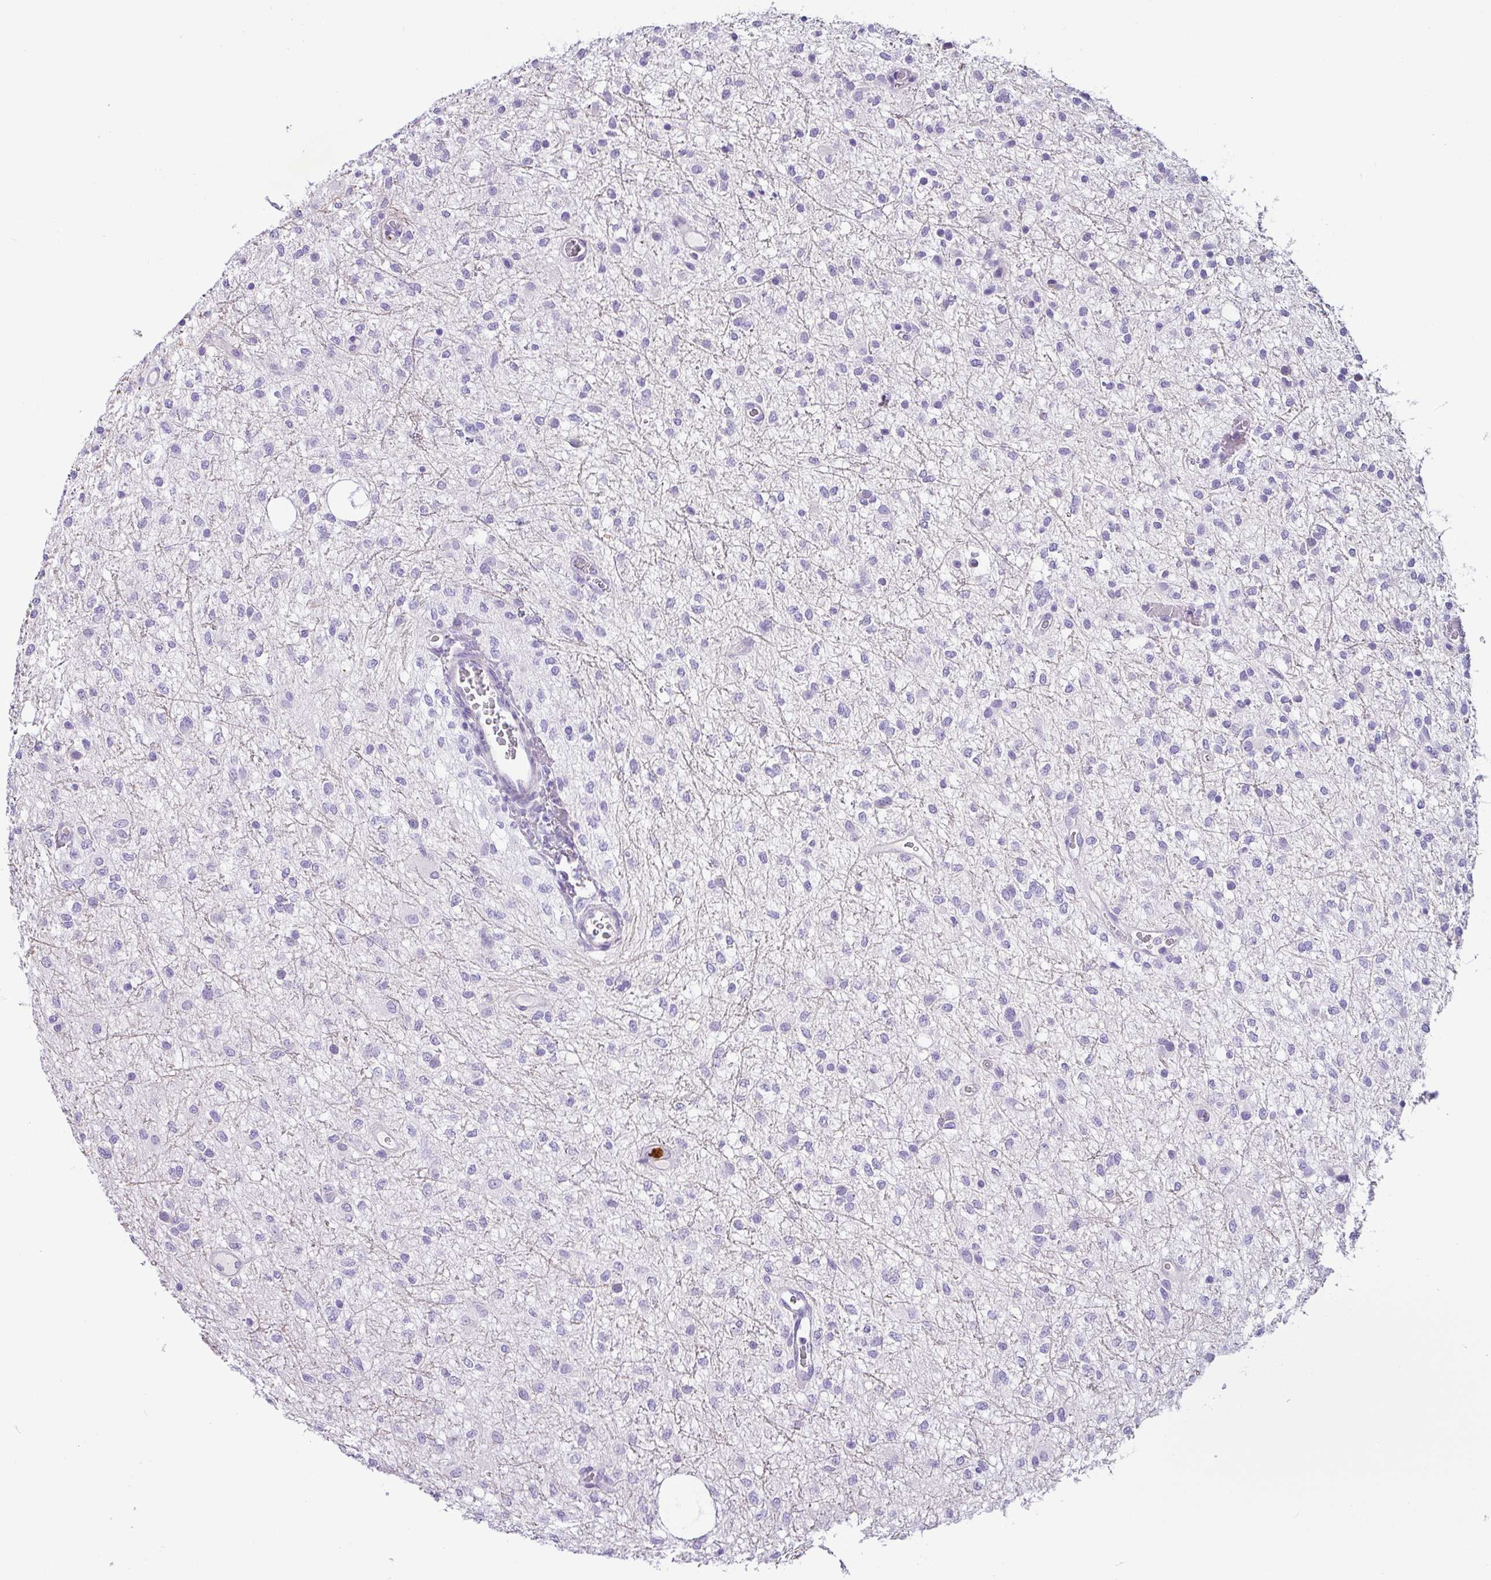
{"staining": {"intensity": "negative", "quantity": "none", "location": "none"}, "tissue": "glioma", "cell_type": "Tumor cells", "image_type": "cancer", "snomed": [{"axis": "morphology", "description": "Glioma, malignant, Low grade"}, {"axis": "topography", "description": "Cerebellum"}], "caption": "Immunohistochemistry (IHC) histopathology image of neoplastic tissue: human malignant low-grade glioma stained with DAB demonstrates no significant protein staining in tumor cells.", "gene": "SH2D3C", "patient": {"sex": "female", "age": 5}}